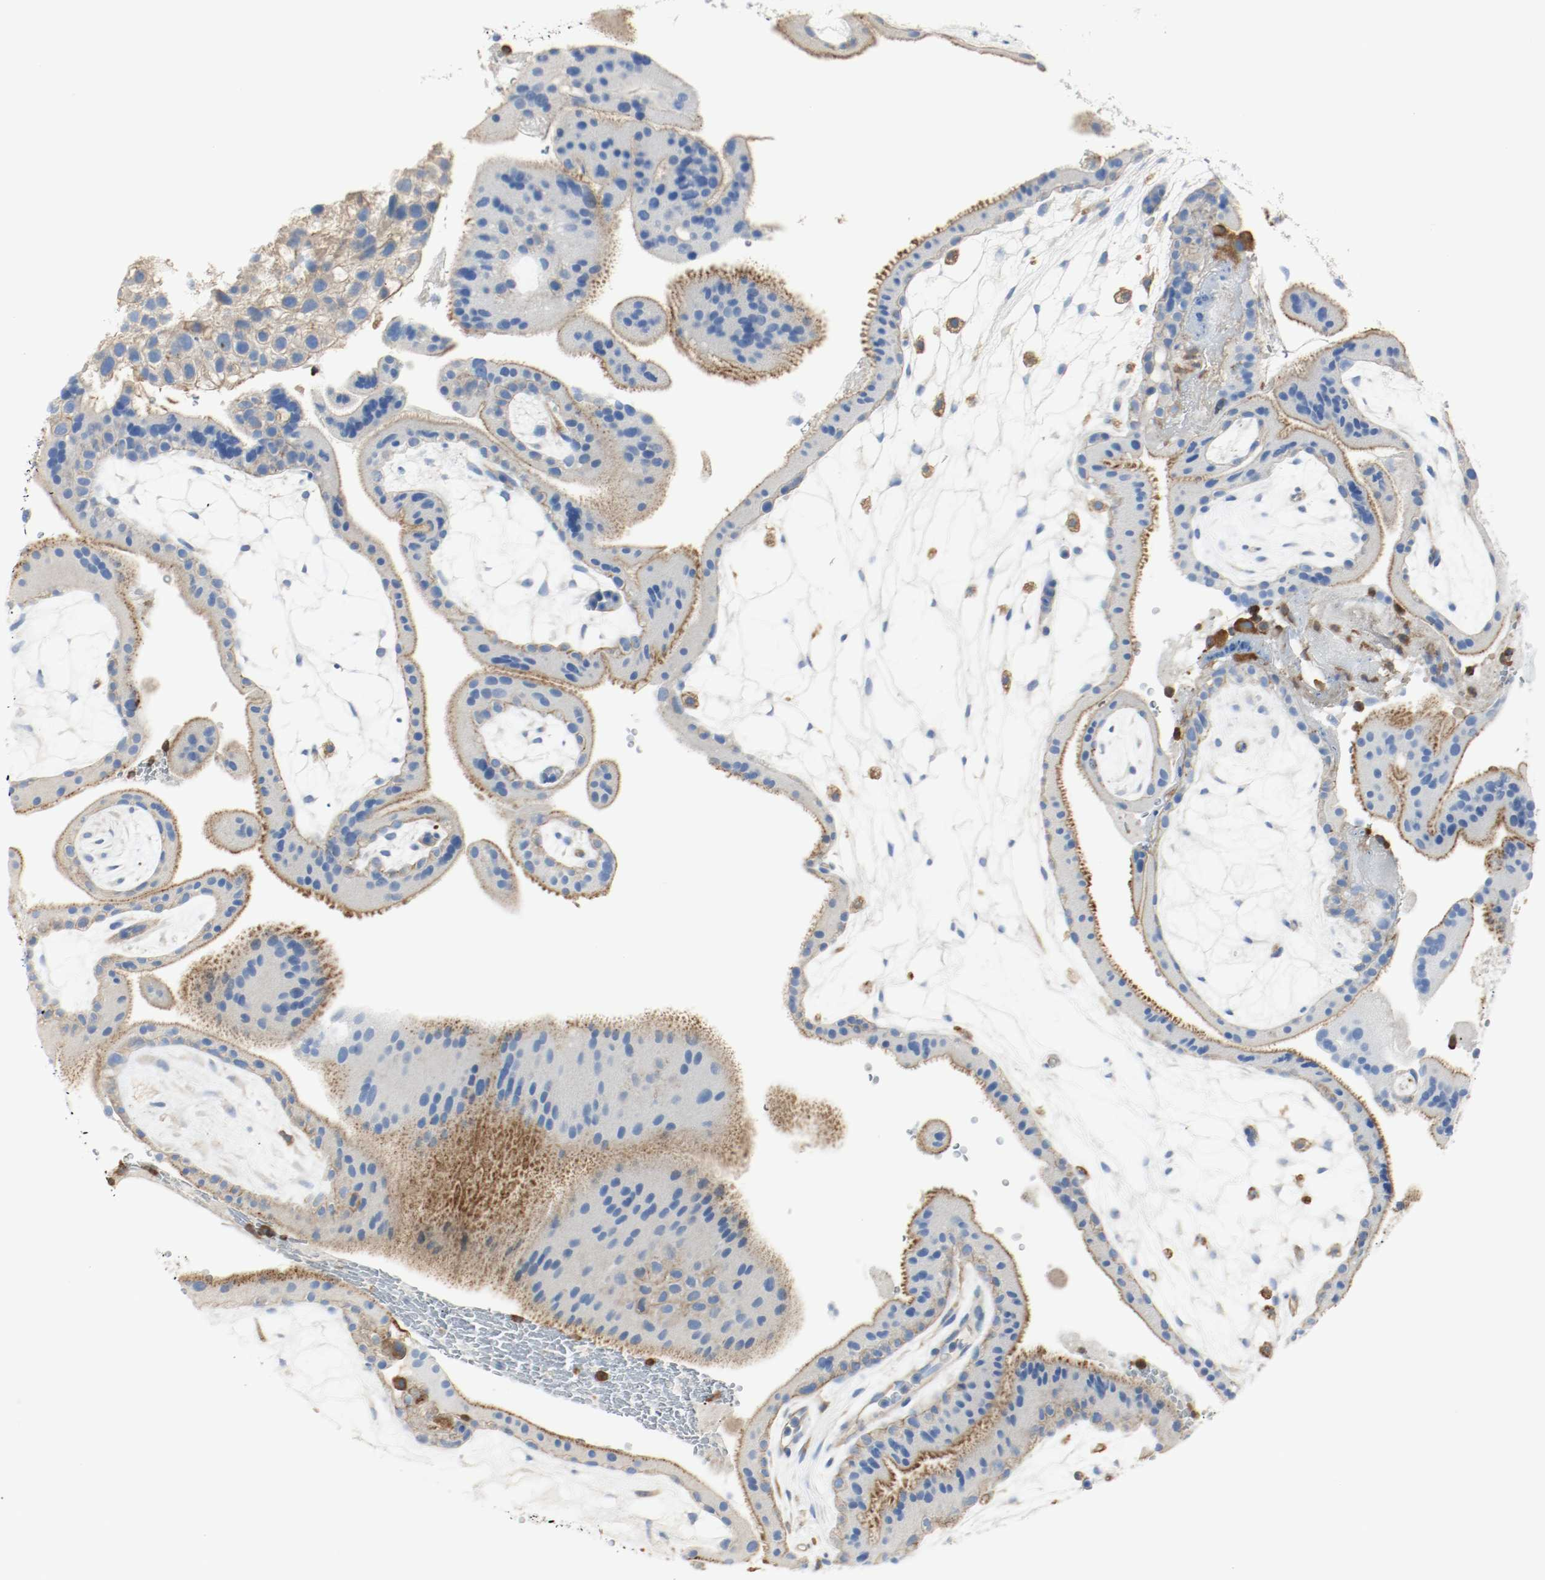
{"staining": {"intensity": "weak", "quantity": "25%-75%", "location": "cytoplasmic/membranous,nuclear"}, "tissue": "placenta", "cell_type": "Decidual cells", "image_type": "normal", "snomed": [{"axis": "morphology", "description": "Normal tissue, NOS"}, {"axis": "topography", "description": "Placenta"}], "caption": "A brown stain labels weak cytoplasmic/membranous,nuclear expression of a protein in decidual cells of normal human placenta. (DAB (3,3'-diaminobenzidine) IHC, brown staining for protein, blue staining for nuclei).", "gene": "ARPC1B", "patient": {"sex": "female", "age": 19}}